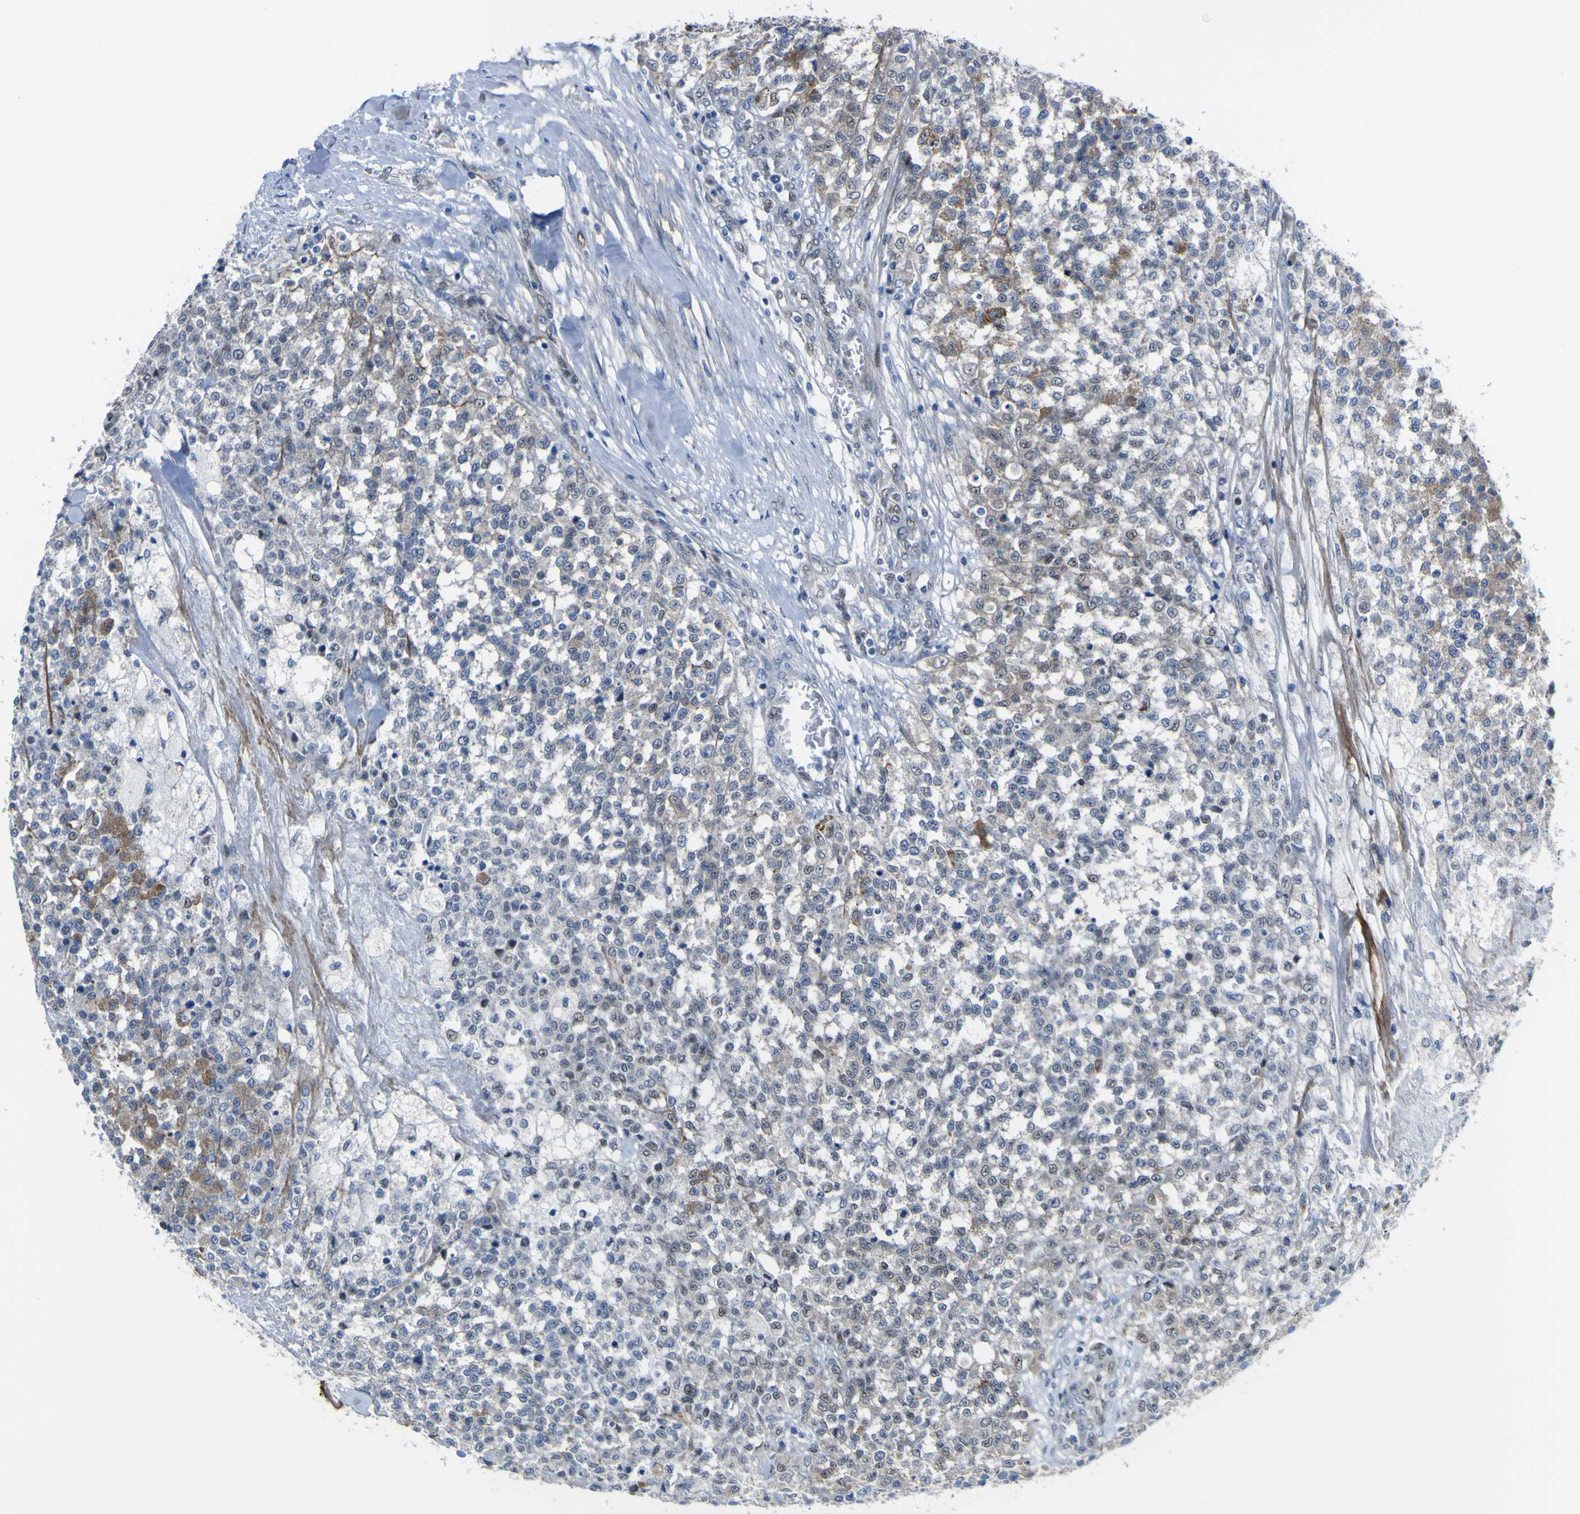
{"staining": {"intensity": "moderate", "quantity": "<25%", "location": "cytoplasmic/membranous"}, "tissue": "testis cancer", "cell_type": "Tumor cells", "image_type": "cancer", "snomed": [{"axis": "morphology", "description": "Seminoma, NOS"}, {"axis": "topography", "description": "Testis"}], "caption": "An IHC micrograph of tumor tissue is shown. Protein staining in brown shows moderate cytoplasmic/membranous positivity in seminoma (testis) within tumor cells.", "gene": "LRRN1", "patient": {"sex": "male", "age": 59}}